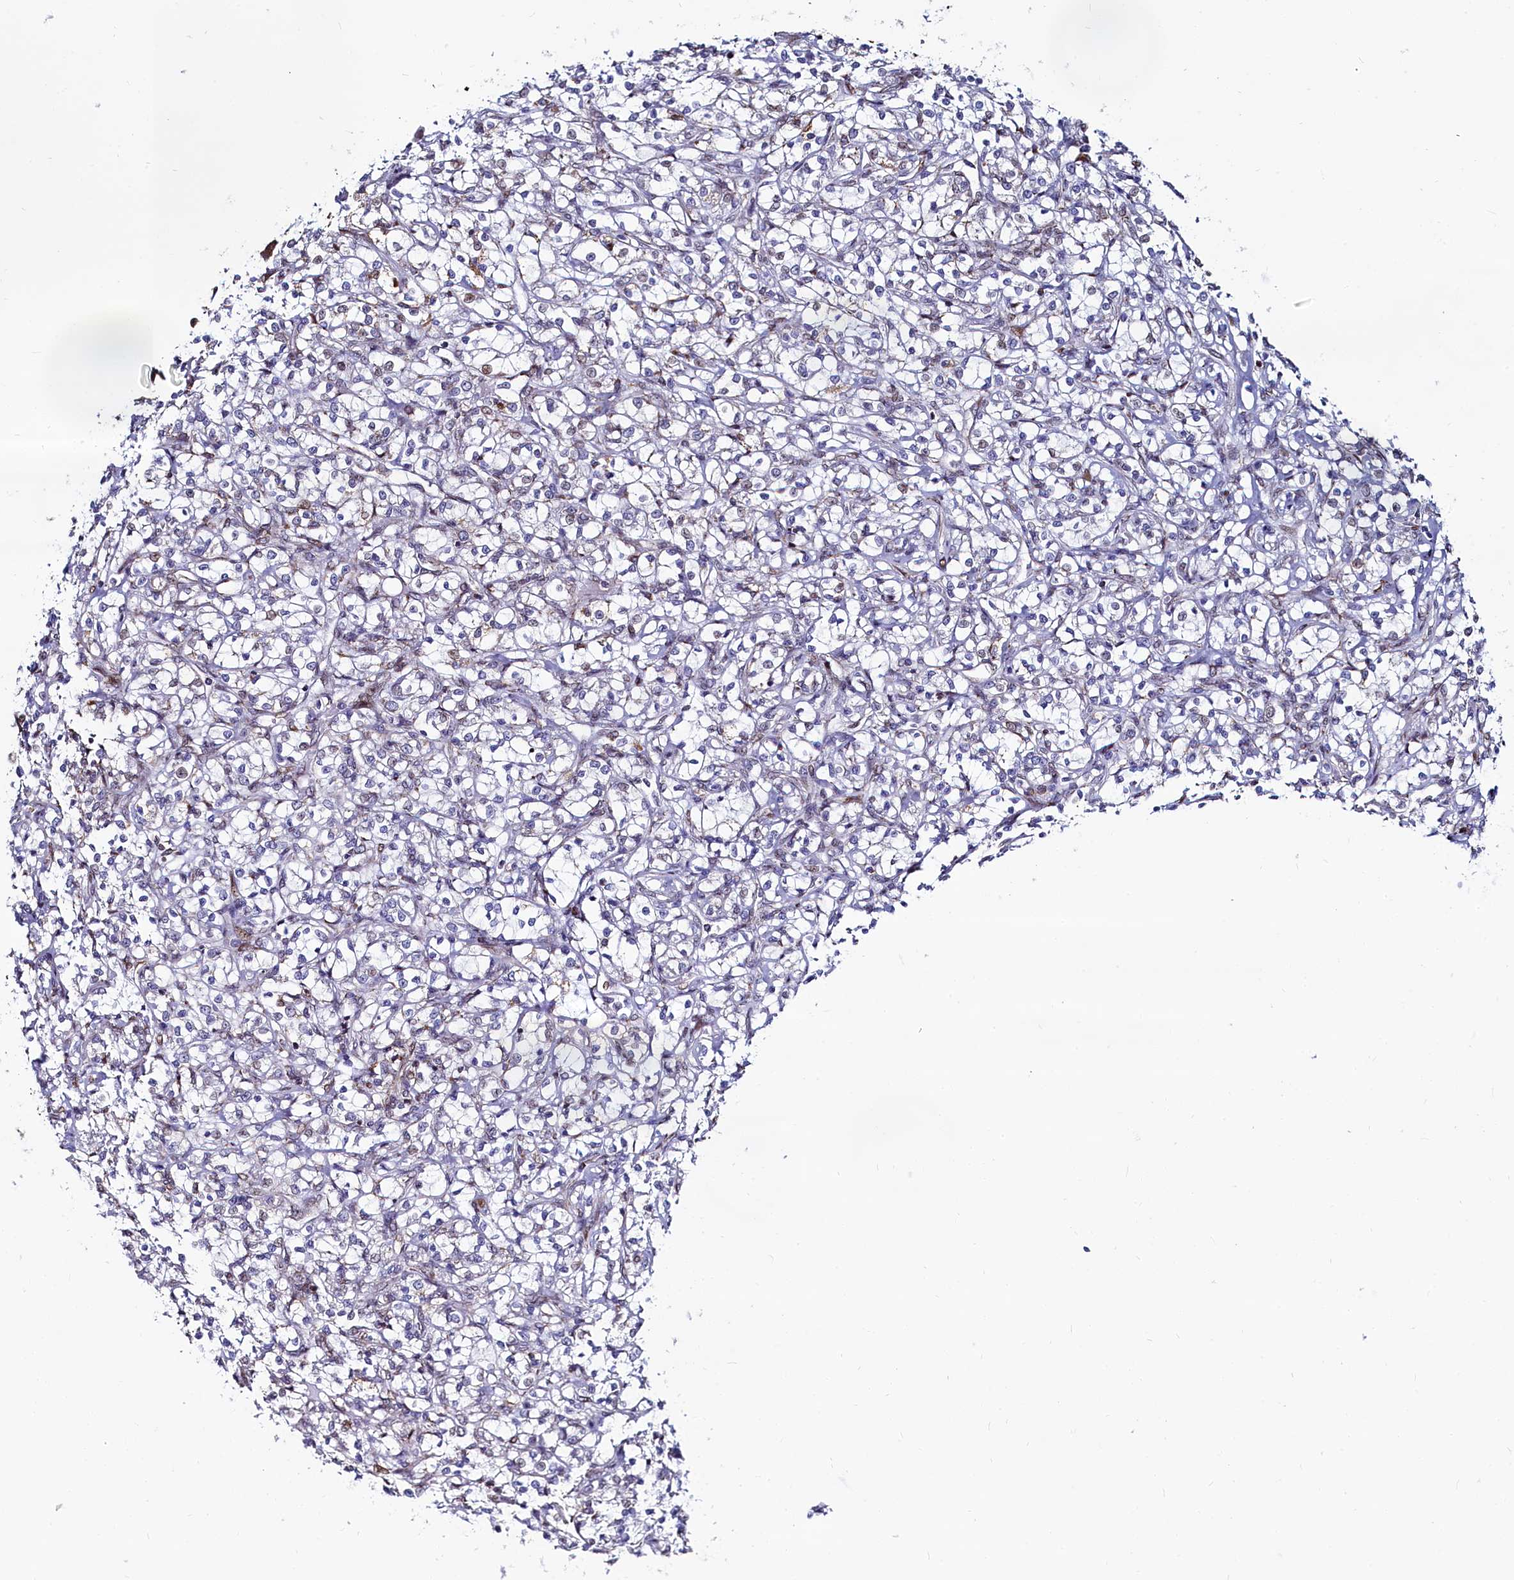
{"staining": {"intensity": "weak", "quantity": "<25%", "location": "cytoplasmic/membranous"}, "tissue": "renal cancer", "cell_type": "Tumor cells", "image_type": "cancer", "snomed": [{"axis": "morphology", "description": "Adenocarcinoma, NOS"}, {"axis": "topography", "description": "Kidney"}], "caption": "DAB (3,3'-diaminobenzidine) immunohistochemical staining of renal cancer (adenocarcinoma) displays no significant expression in tumor cells. The staining was performed using DAB to visualize the protein expression in brown, while the nuclei were stained in blue with hematoxylin (Magnification: 20x).", "gene": "HDGFL3", "patient": {"sex": "female", "age": 69}}